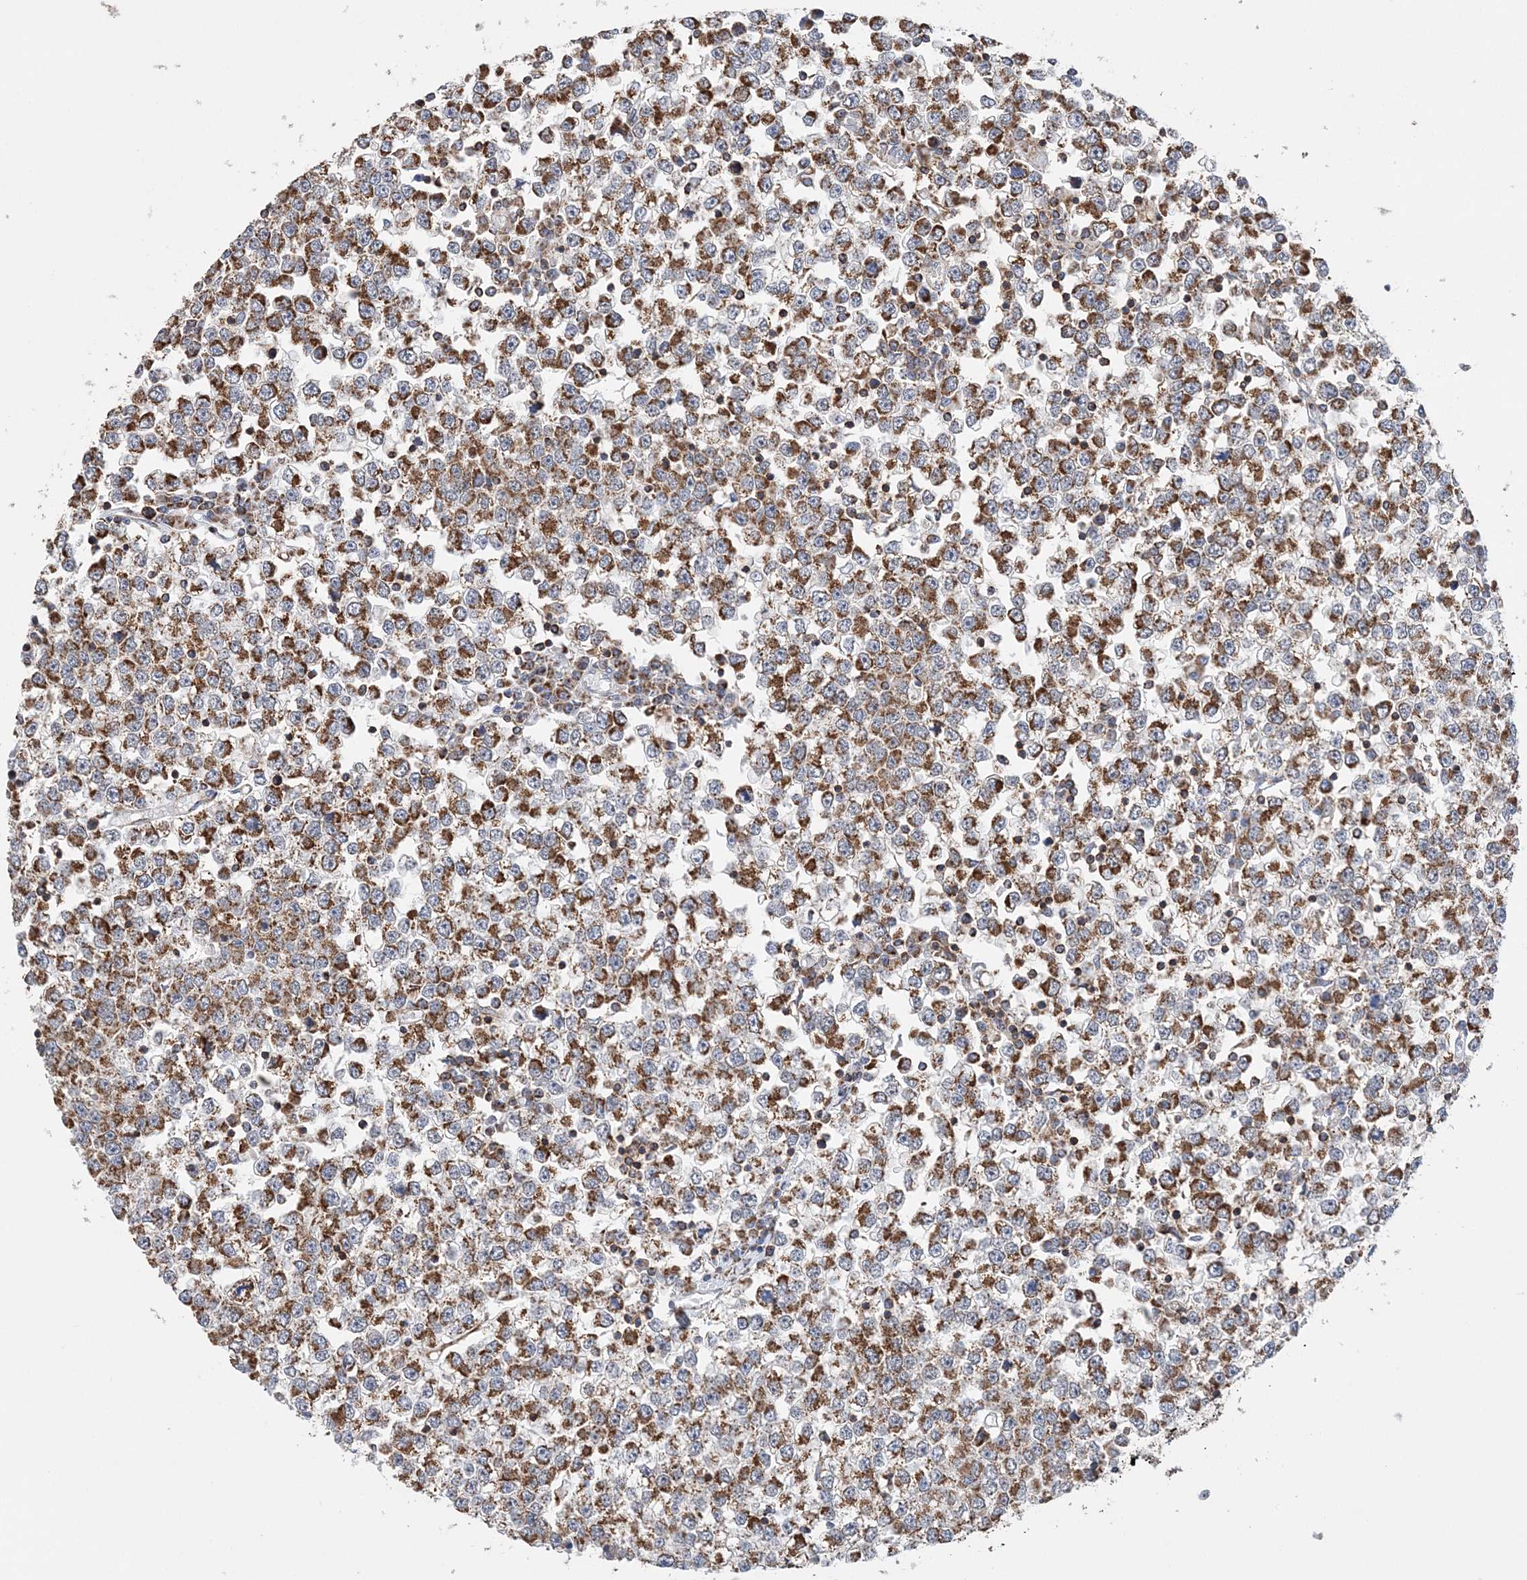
{"staining": {"intensity": "moderate", "quantity": ">75%", "location": "cytoplasmic/membranous"}, "tissue": "testis cancer", "cell_type": "Tumor cells", "image_type": "cancer", "snomed": [{"axis": "morphology", "description": "Seminoma, NOS"}, {"axis": "topography", "description": "Testis"}], "caption": "Immunohistochemical staining of testis cancer displays moderate cytoplasmic/membranous protein expression in approximately >75% of tumor cells.", "gene": "TTC32", "patient": {"sex": "male", "age": 65}}